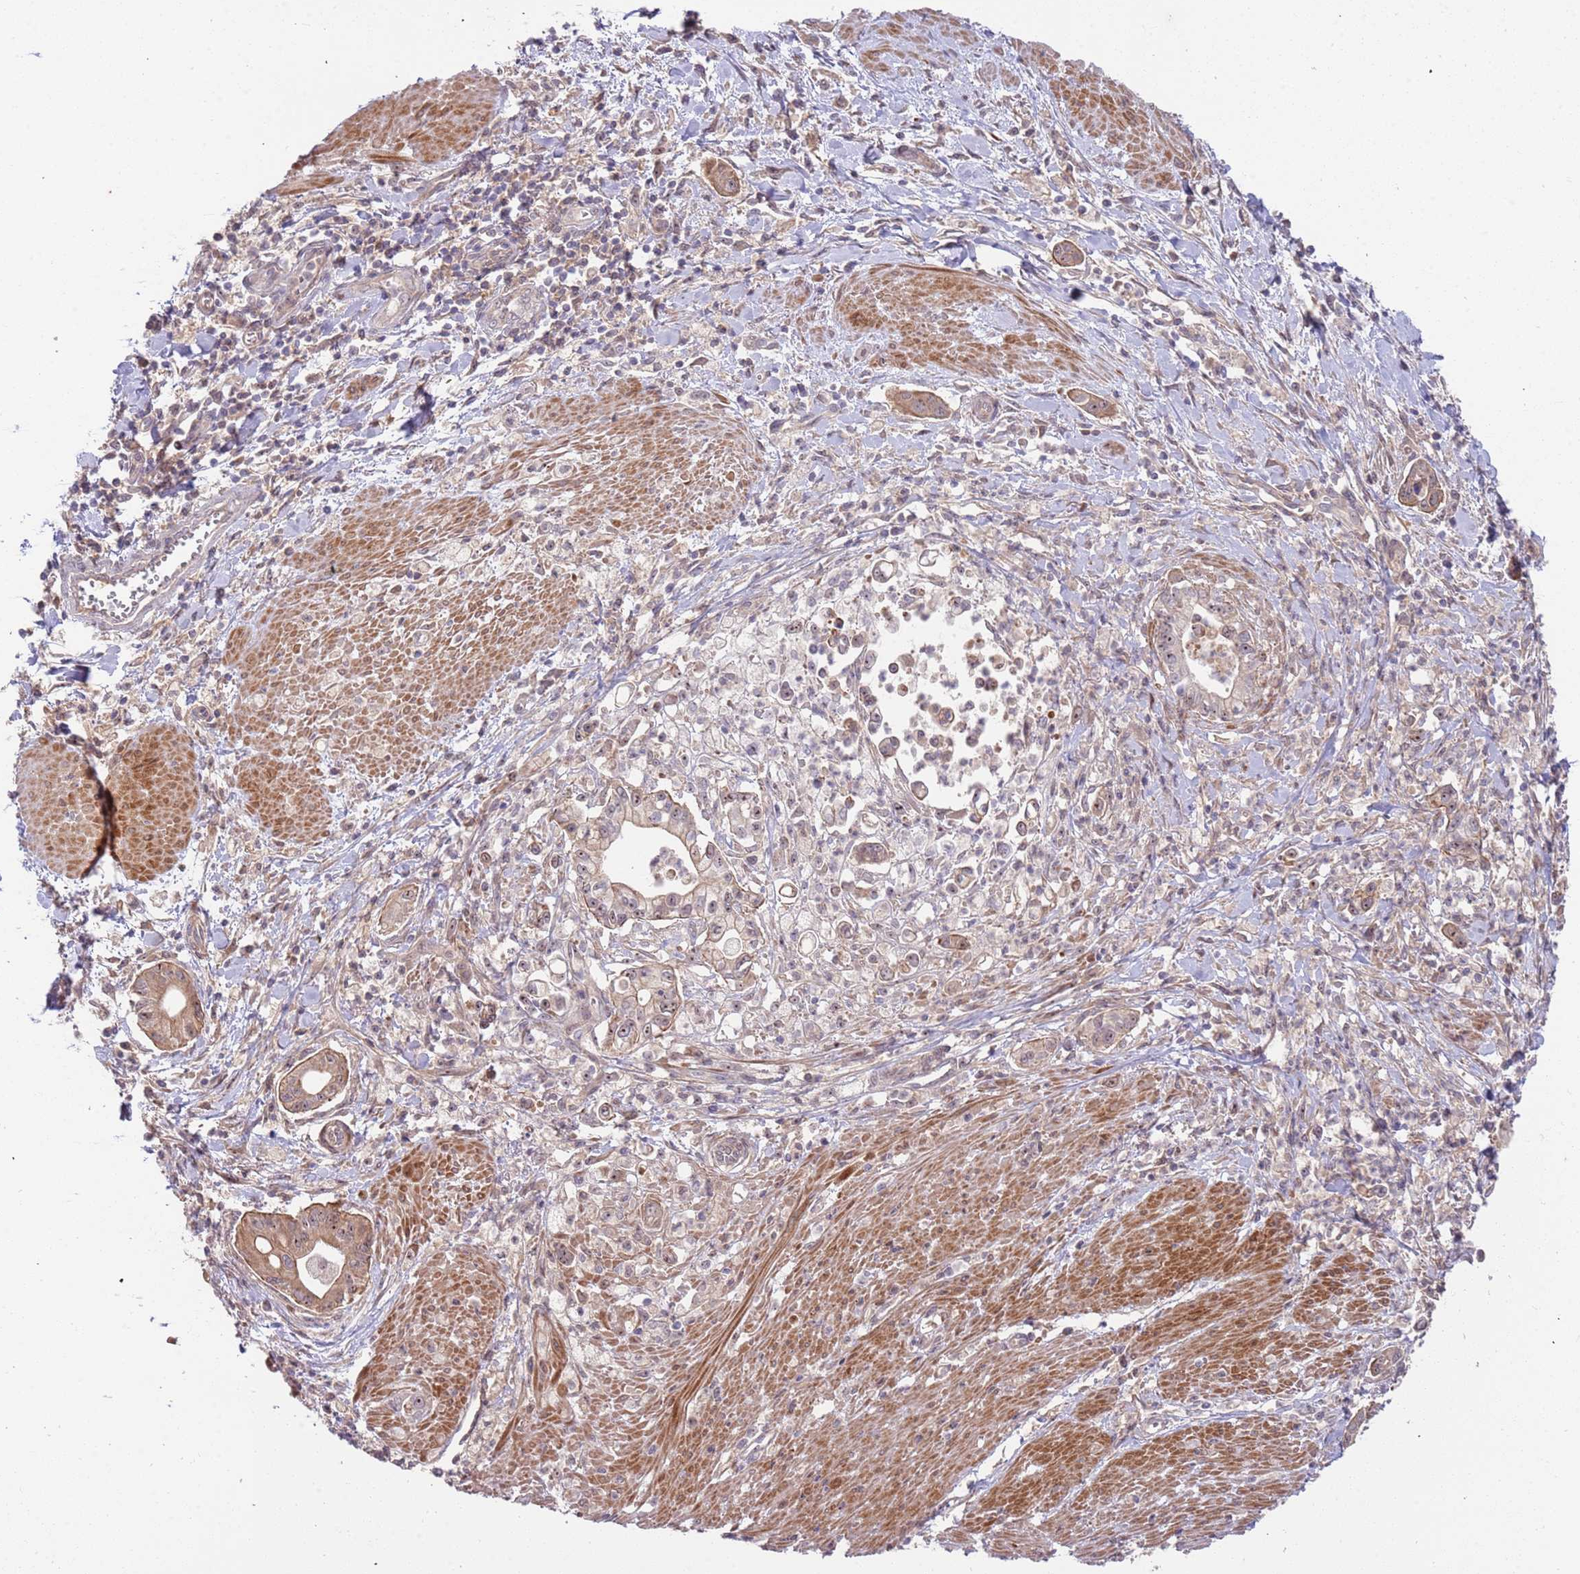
{"staining": {"intensity": "moderate", "quantity": "<25%", "location": "cytoplasmic/membranous,nuclear"}, "tissue": "pancreatic cancer", "cell_type": "Tumor cells", "image_type": "cancer", "snomed": [{"axis": "morphology", "description": "Adenocarcinoma, NOS"}, {"axis": "topography", "description": "Pancreas"}], "caption": "Tumor cells reveal low levels of moderate cytoplasmic/membranous and nuclear expression in about <25% of cells in human adenocarcinoma (pancreatic).", "gene": "TRAPPC6B", "patient": {"sex": "male", "age": 78}}